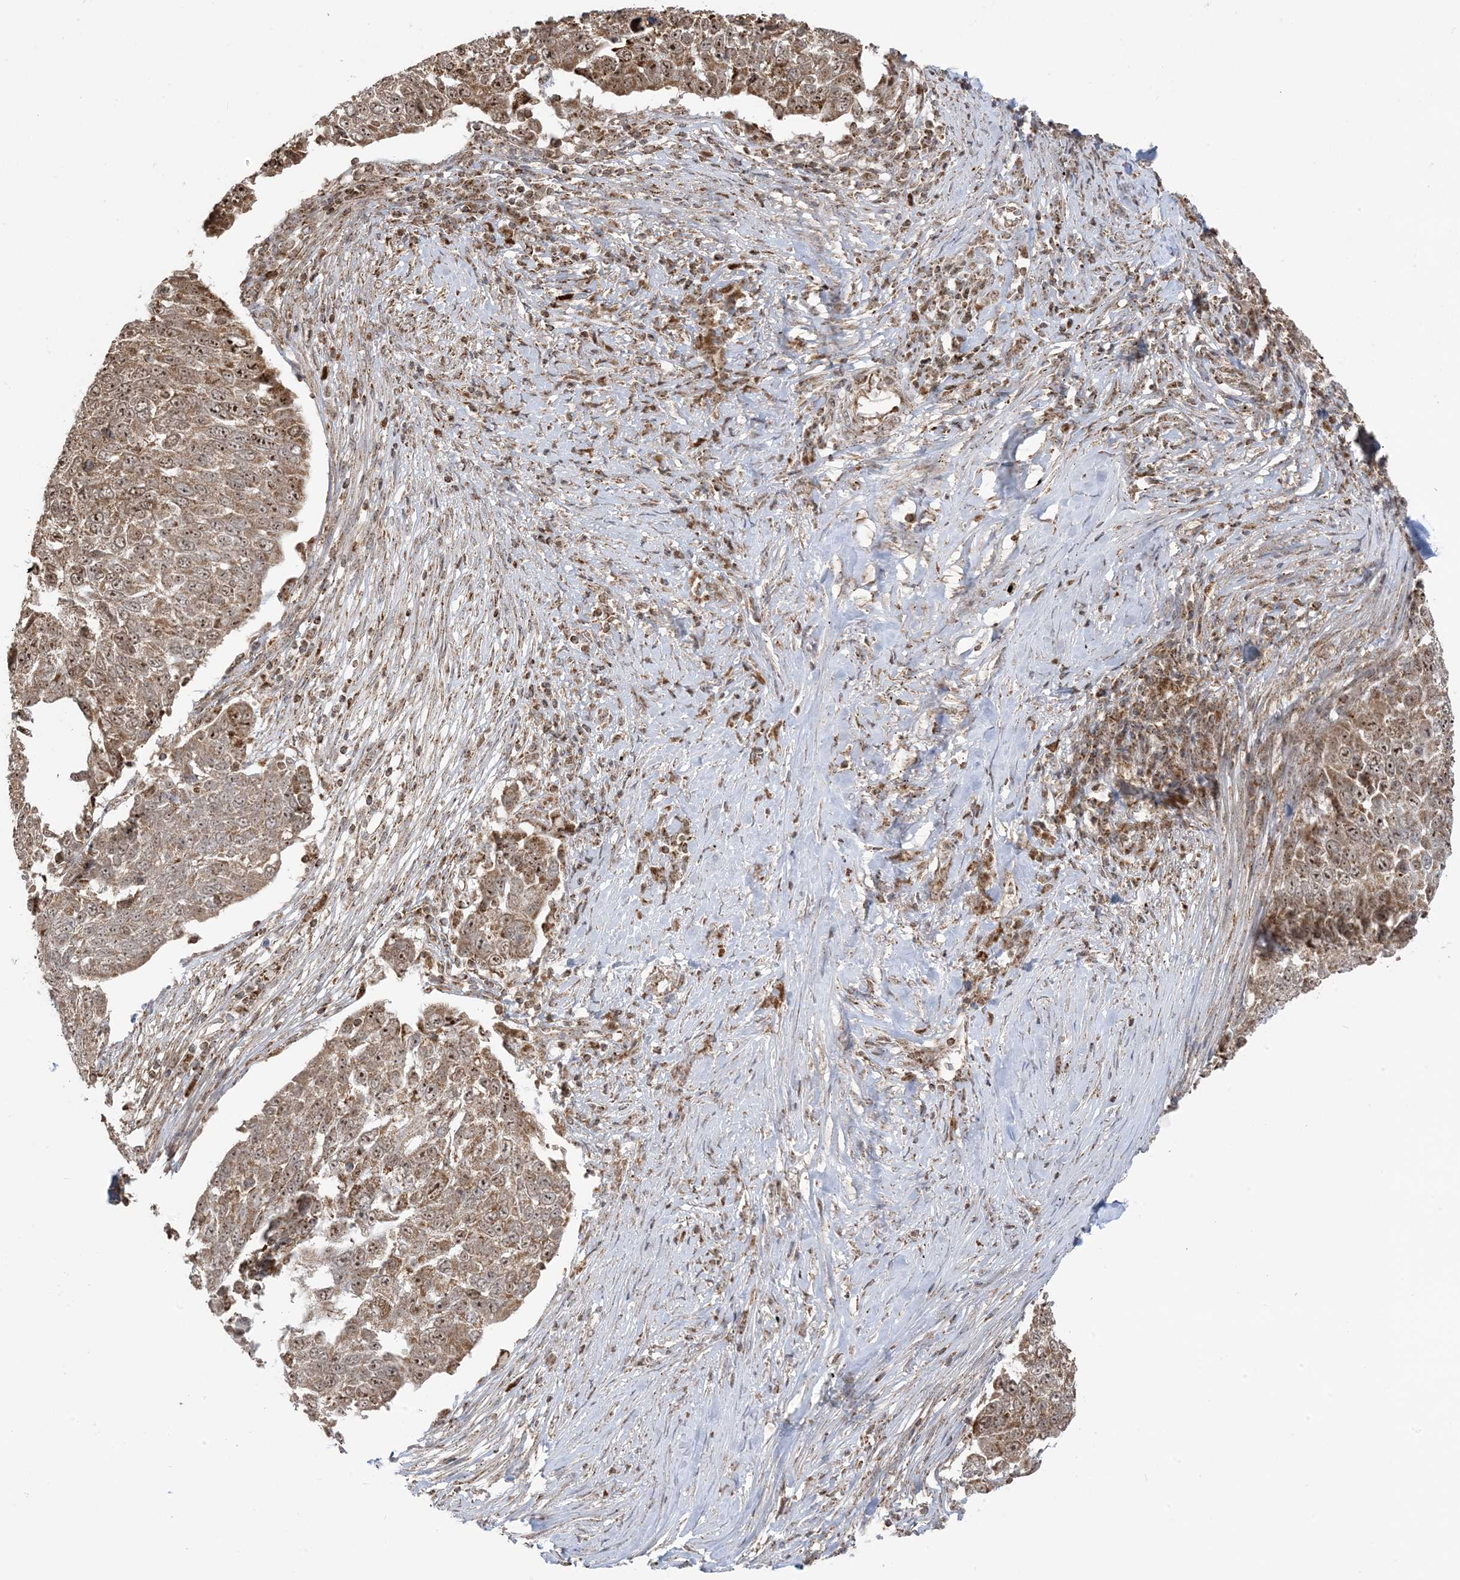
{"staining": {"intensity": "moderate", "quantity": ">75%", "location": "cytoplasmic/membranous,nuclear"}, "tissue": "lung cancer", "cell_type": "Tumor cells", "image_type": "cancer", "snomed": [{"axis": "morphology", "description": "Squamous cell carcinoma, NOS"}, {"axis": "topography", "description": "Lung"}], "caption": "Immunohistochemical staining of human lung cancer (squamous cell carcinoma) exhibits medium levels of moderate cytoplasmic/membranous and nuclear positivity in approximately >75% of tumor cells.", "gene": "MAPKBP1", "patient": {"sex": "male", "age": 66}}